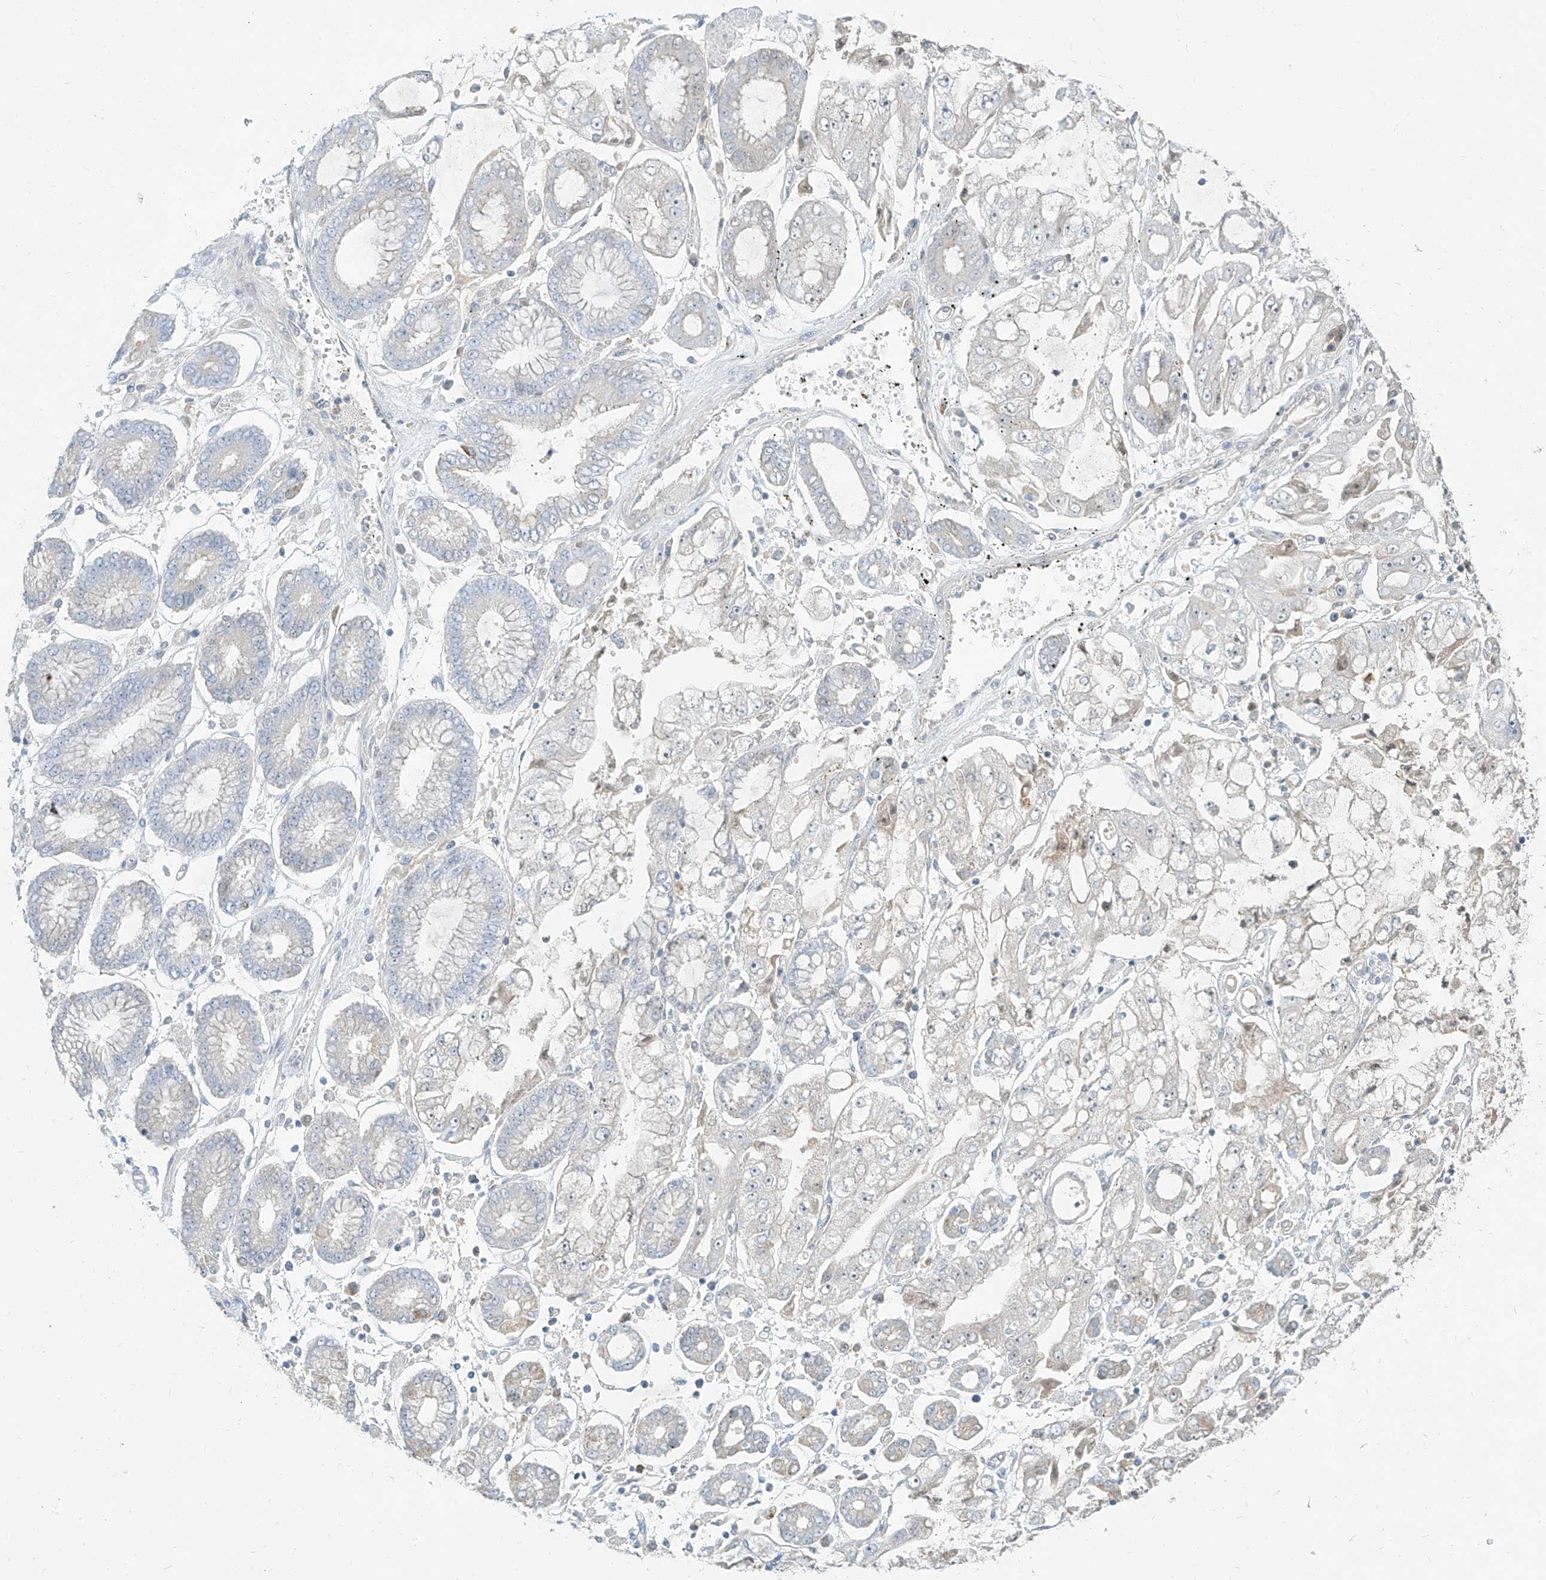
{"staining": {"intensity": "negative", "quantity": "none", "location": "none"}, "tissue": "stomach cancer", "cell_type": "Tumor cells", "image_type": "cancer", "snomed": [{"axis": "morphology", "description": "Adenocarcinoma, NOS"}, {"axis": "topography", "description": "Stomach"}], "caption": "There is no significant positivity in tumor cells of adenocarcinoma (stomach). (DAB IHC, high magnification).", "gene": "C2orf42", "patient": {"sex": "male", "age": 76}}